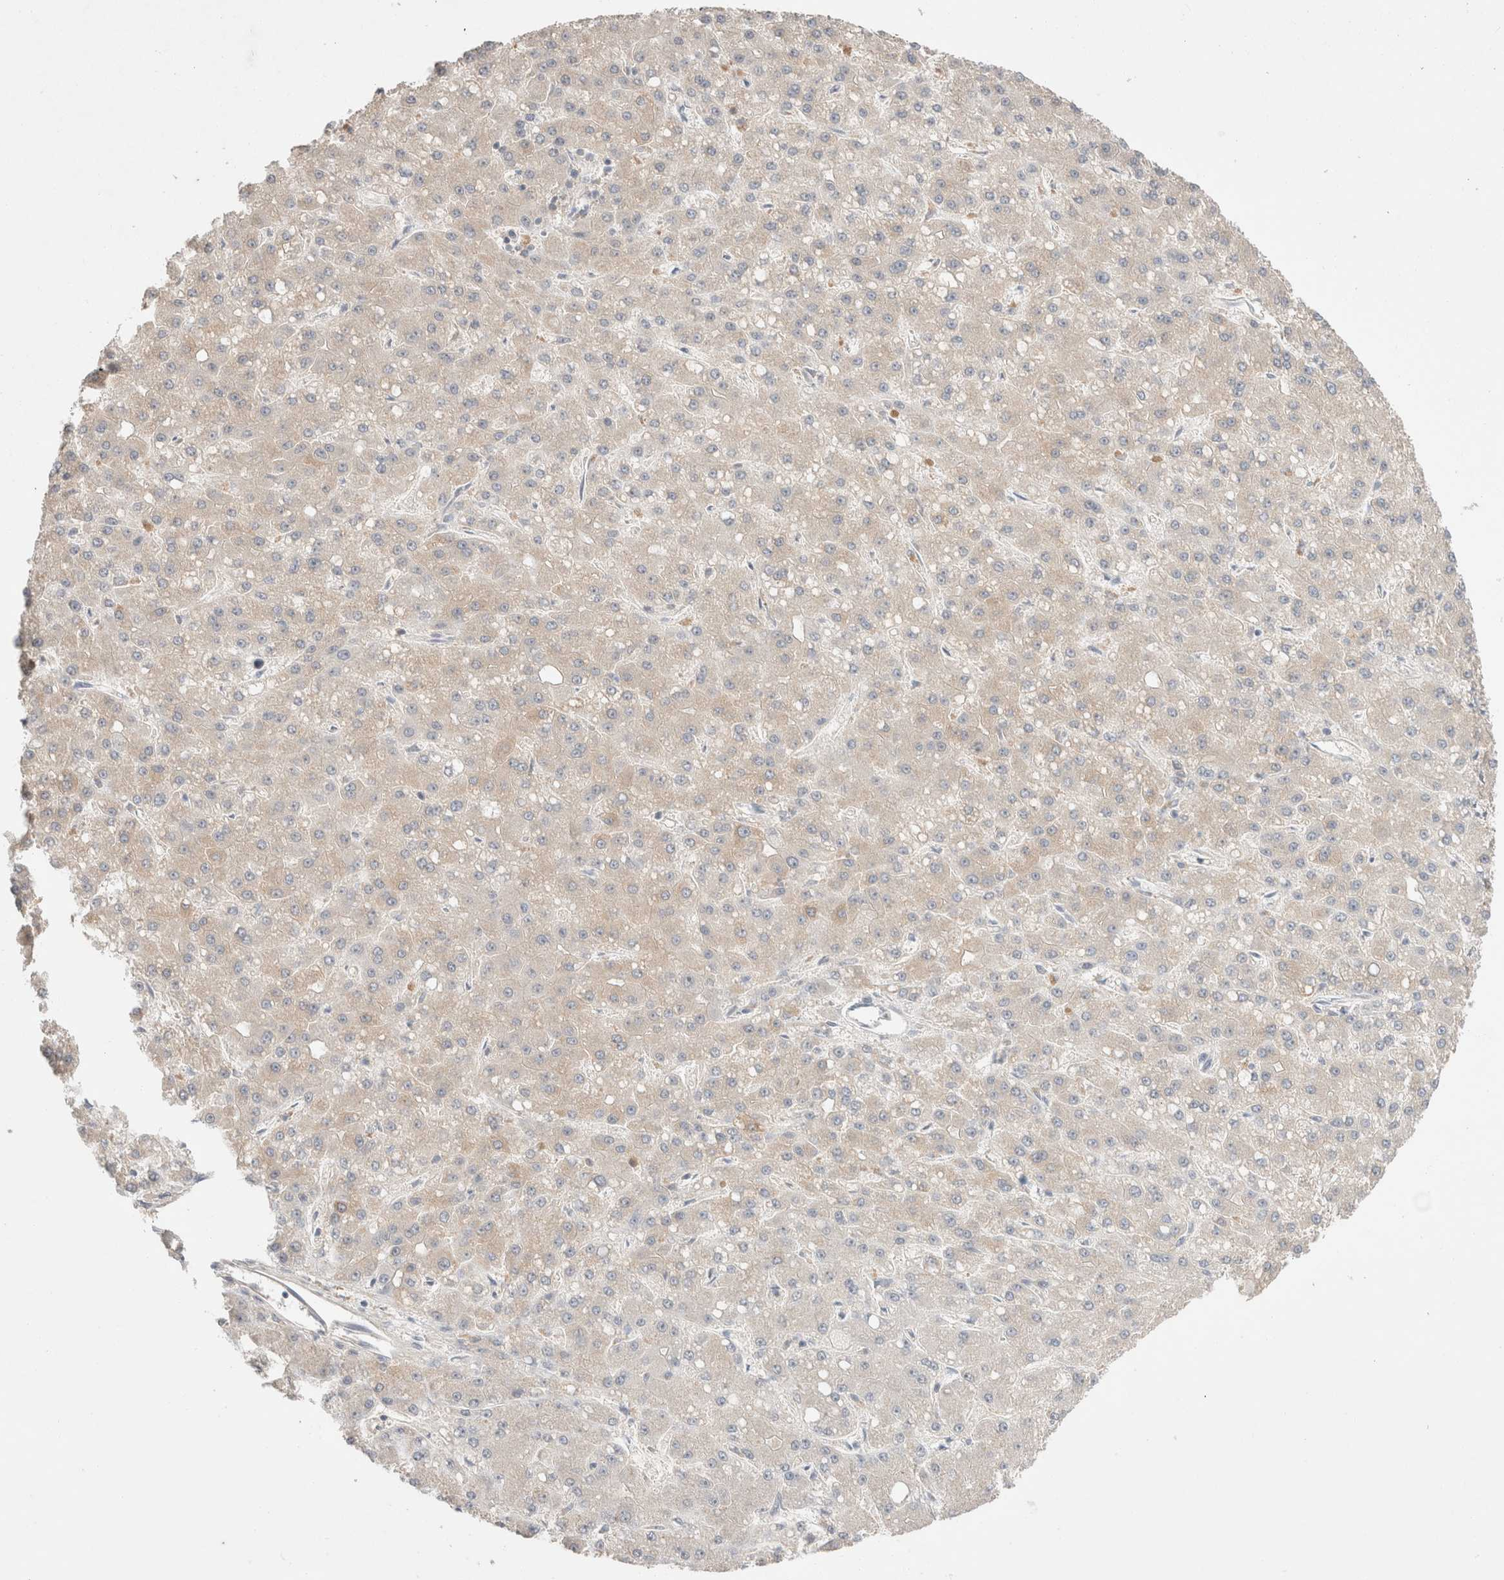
{"staining": {"intensity": "weak", "quantity": "<25%", "location": "cytoplasmic/membranous"}, "tissue": "liver cancer", "cell_type": "Tumor cells", "image_type": "cancer", "snomed": [{"axis": "morphology", "description": "Carcinoma, Hepatocellular, NOS"}, {"axis": "topography", "description": "Liver"}], "caption": "Liver cancer was stained to show a protein in brown. There is no significant positivity in tumor cells.", "gene": "TRIM41", "patient": {"sex": "male", "age": 67}}